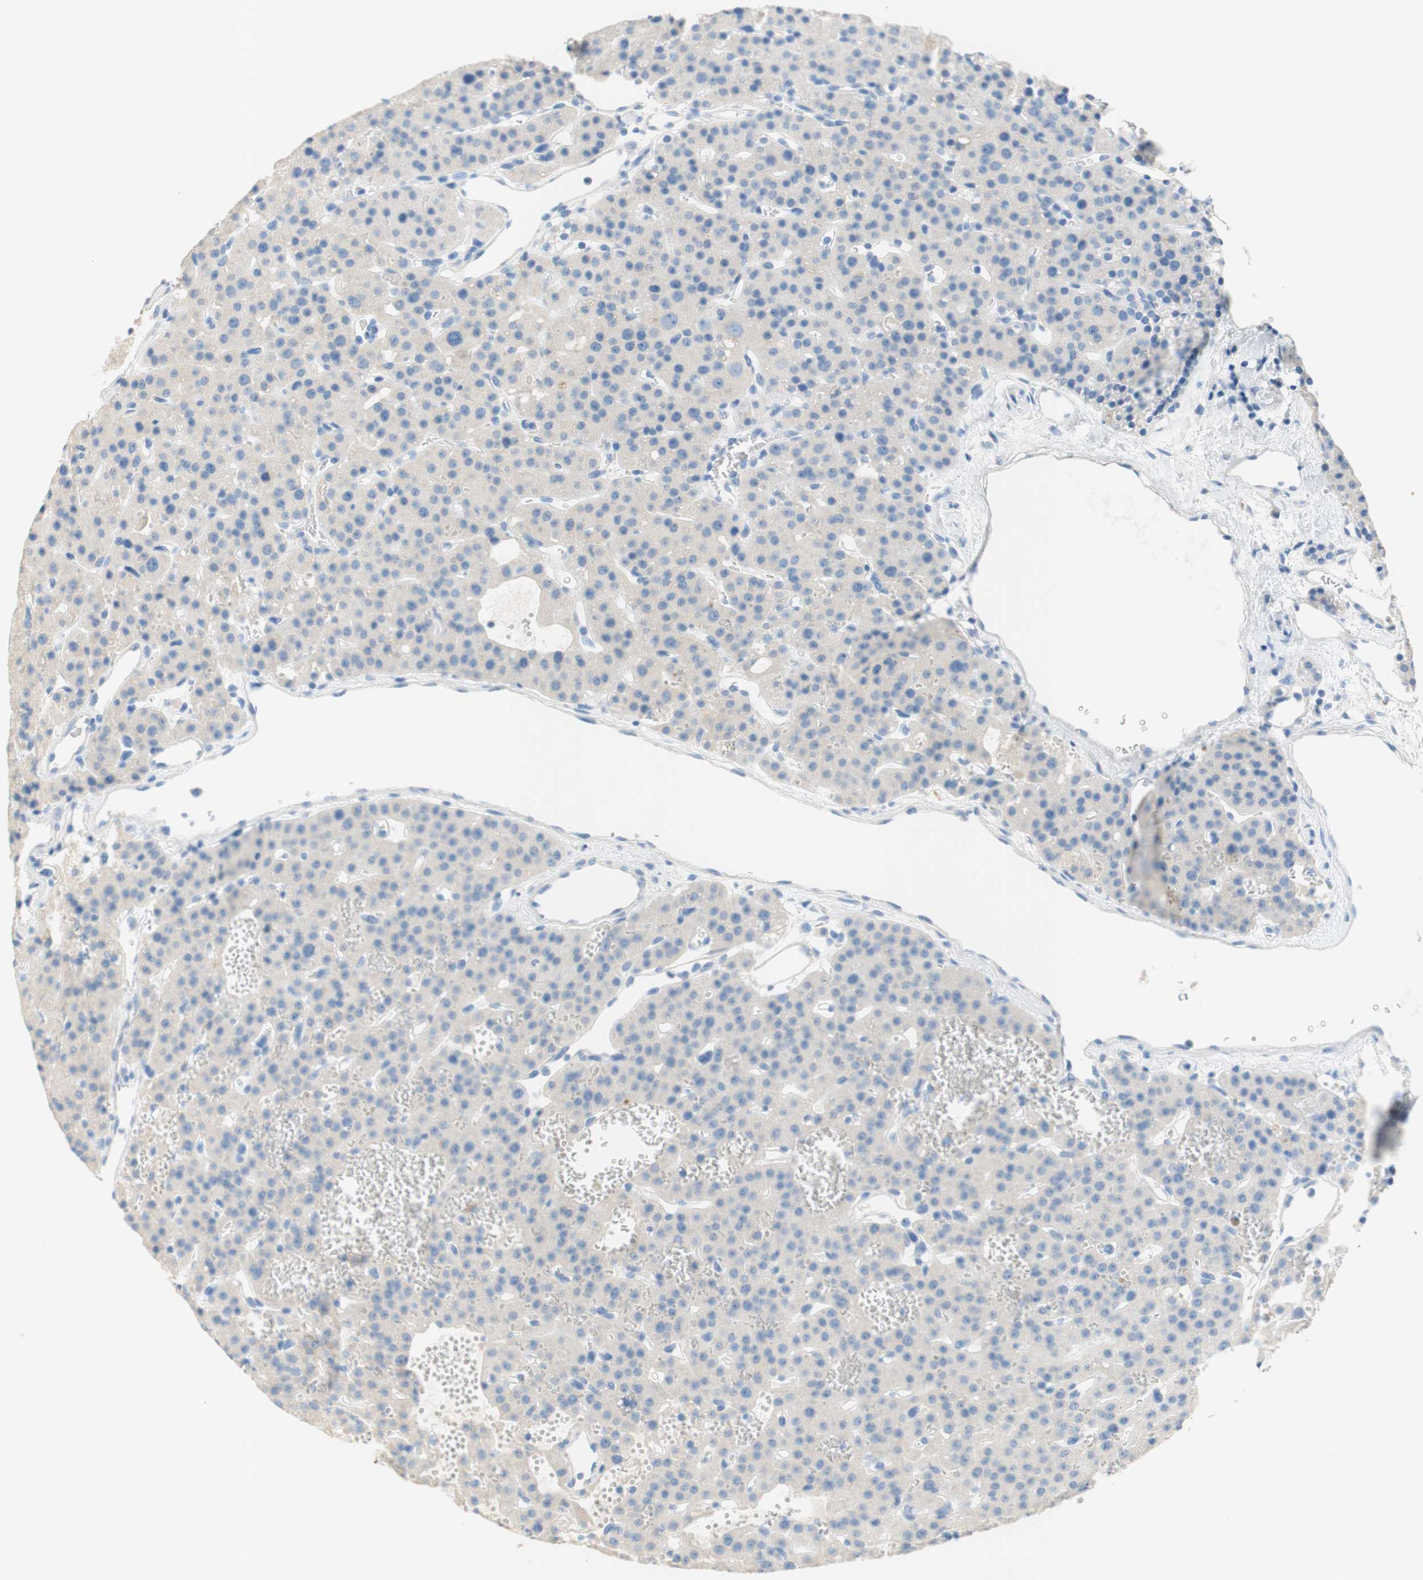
{"staining": {"intensity": "negative", "quantity": "none", "location": "none"}, "tissue": "parathyroid gland", "cell_type": "Glandular cells", "image_type": "normal", "snomed": [{"axis": "morphology", "description": "Normal tissue, NOS"}, {"axis": "morphology", "description": "Adenoma, NOS"}, {"axis": "topography", "description": "Parathyroid gland"}], "caption": "Micrograph shows no protein positivity in glandular cells of unremarkable parathyroid gland. Brightfield microscopy of IHC stained with DAB (brown) and hematoxylin (blue), captured at high magnification.", "gene": "POLR2J3", "patient": {"sex": "female", "age": 81}}